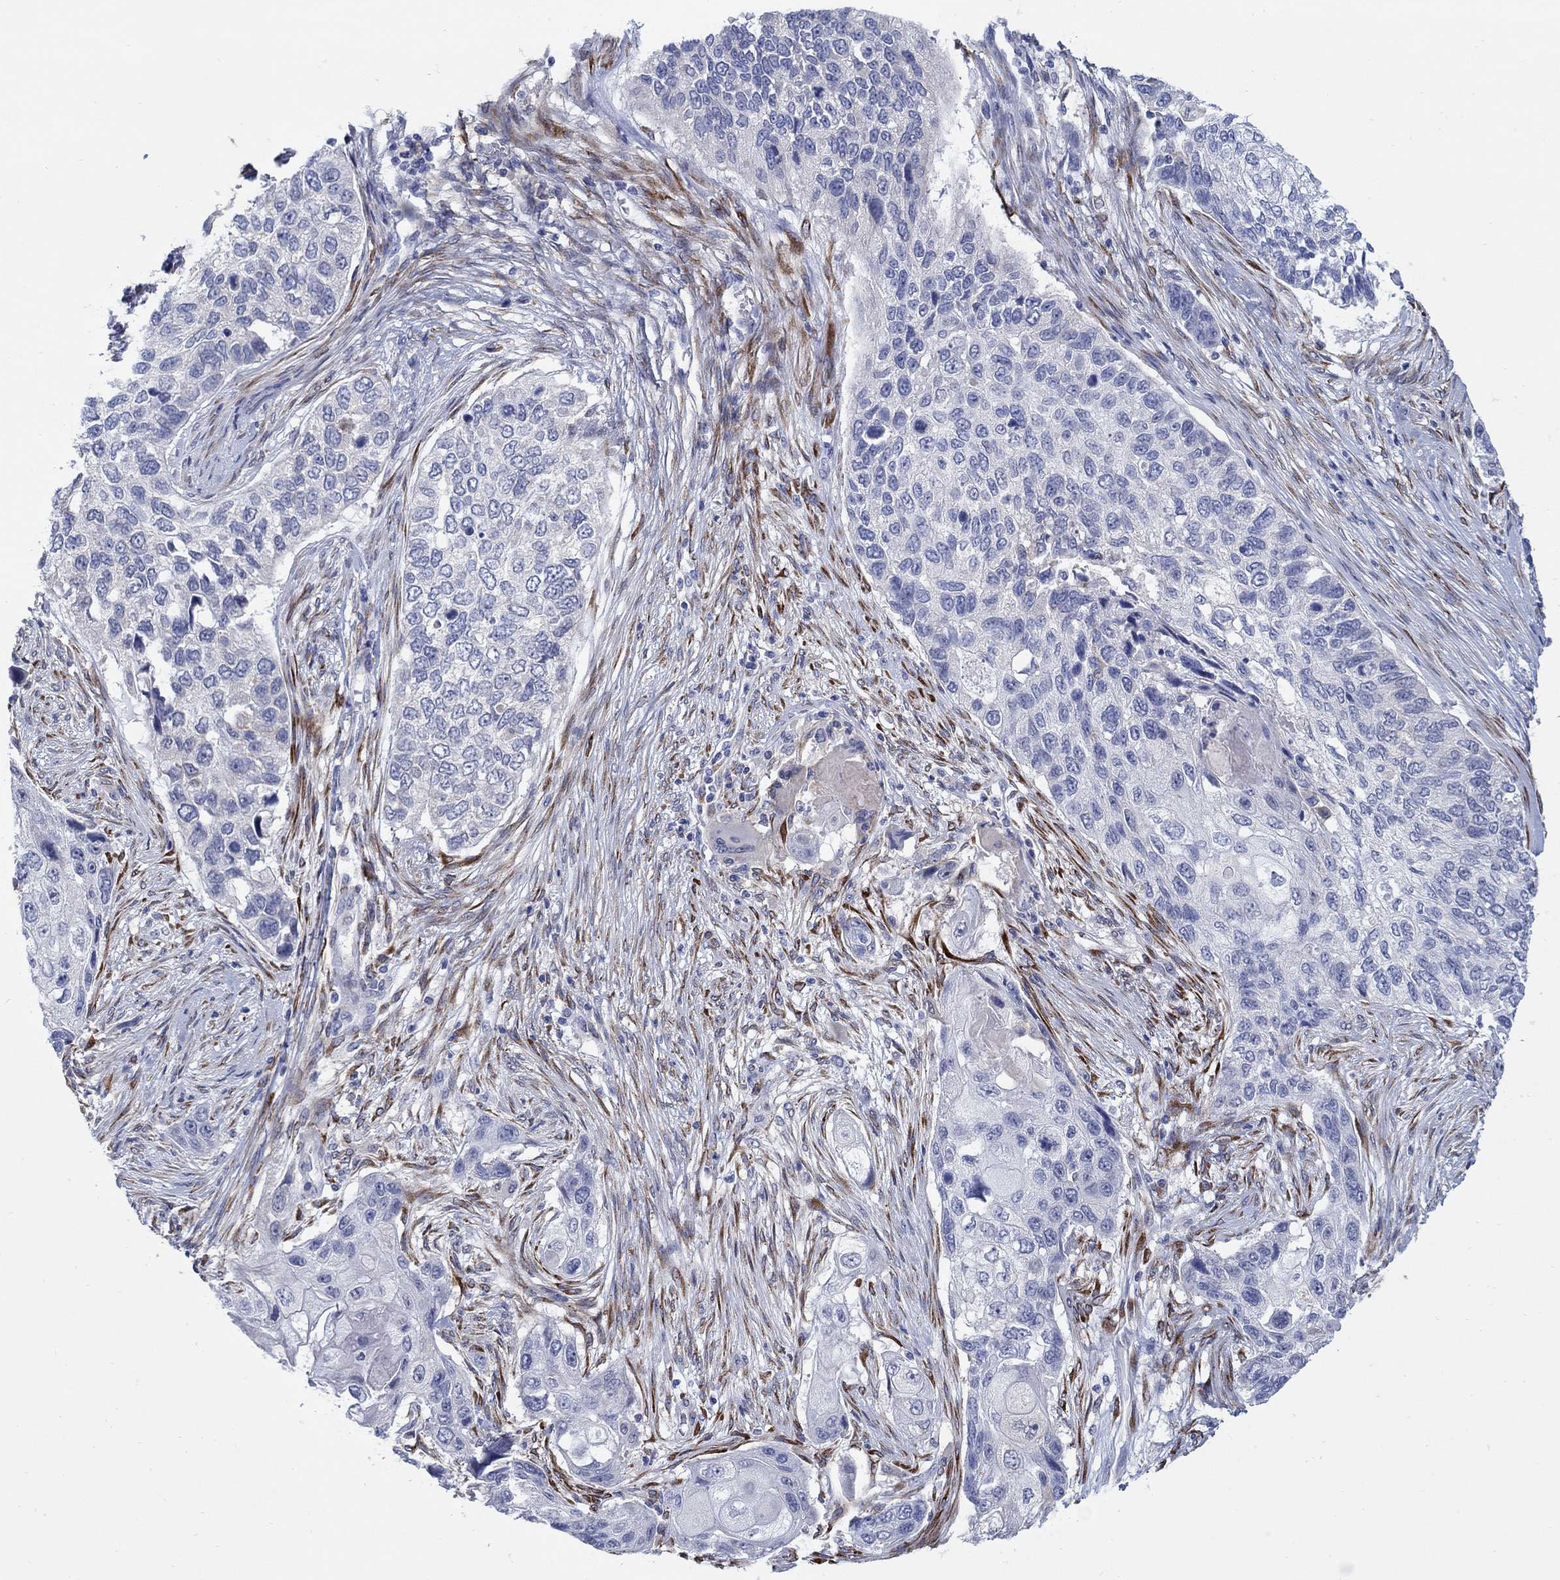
{"staining": {"intensity": "negative", "quantity": "none", "location": "none"}, "tissue": "lung cancer", "cell_type": "Tumor cells", "image_type": "cancer", "snomed": [{"axis": "morphology", "description": "Normal tissue, NOS"}, {"axis": "morphology", "description": "Squamous cell carcinoma, NOS"}, {"axis": "topography", "description": "Bronchus"}, {"axis": "topography", "description": "Lung"}], "caption": "Tumor cells are negative for protein expression in human lung cancer.", "gene": "REEP2", "patient": {"sex": "male", "age": 69}}